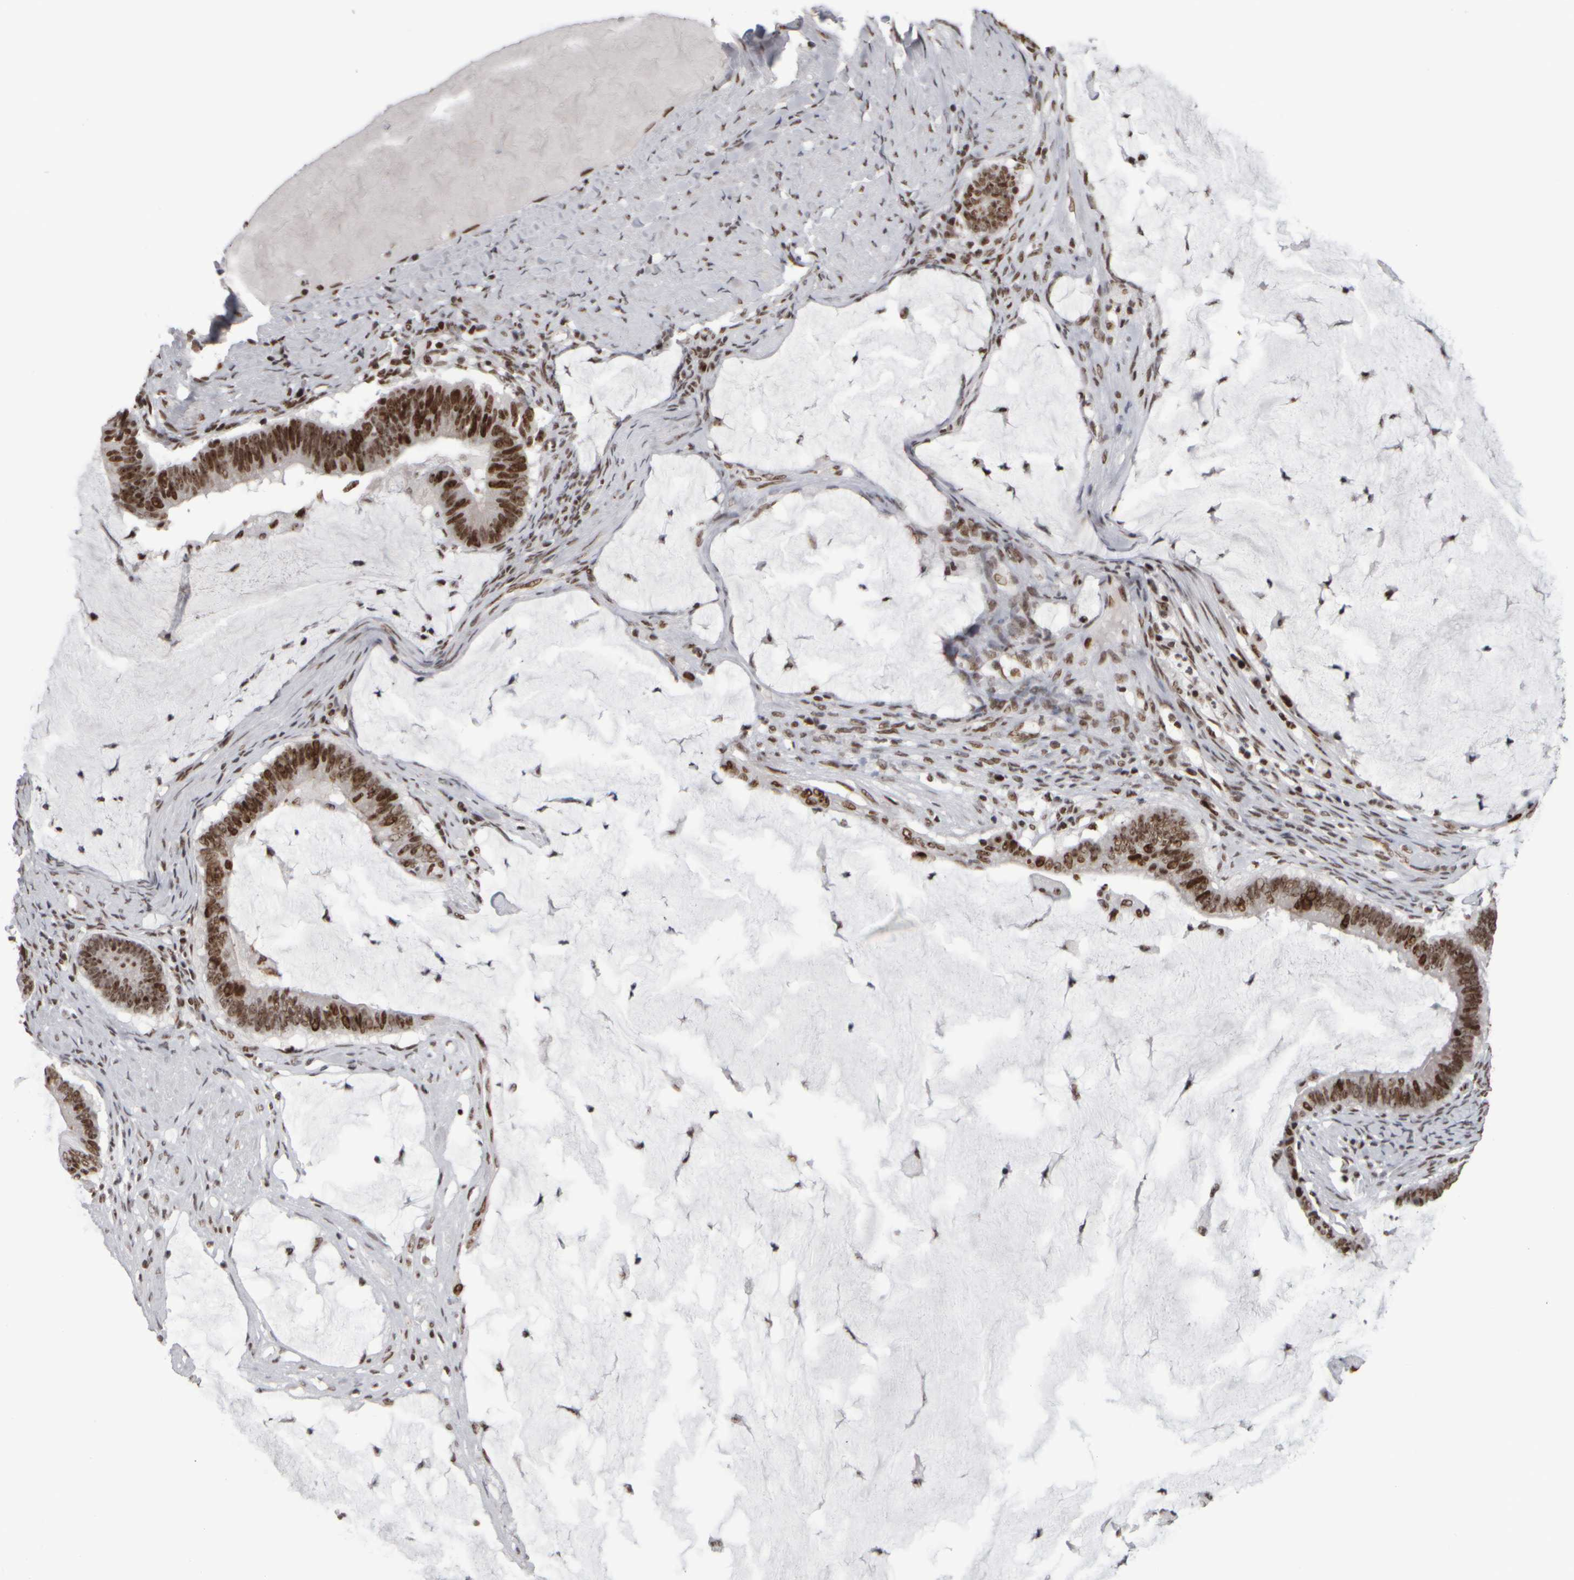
{"staining": {"intensity": "strong", "quantity": ">75%", "location": "nuclear"}, "tissue": "ovarian cancer", "cell_type": "Tumor cells", "image_type": "cancer", "snomed": [{"axis": "morphology", "description": "Cystadenocarcinoma, mucinous, NOS"}, {"axis": "topography", "description": "Ovary"}], "caption": "The histopathology image shows staining of ovarian mucinous cystadenocarcinoma, revealing strong nuclear protein staining (brown color) within tumor cells. (brown staining indicates protein expression, while blue staining denotes nuclei).", "gene": "TOP2B", "patient": {"sex": "female", "age": 61}}